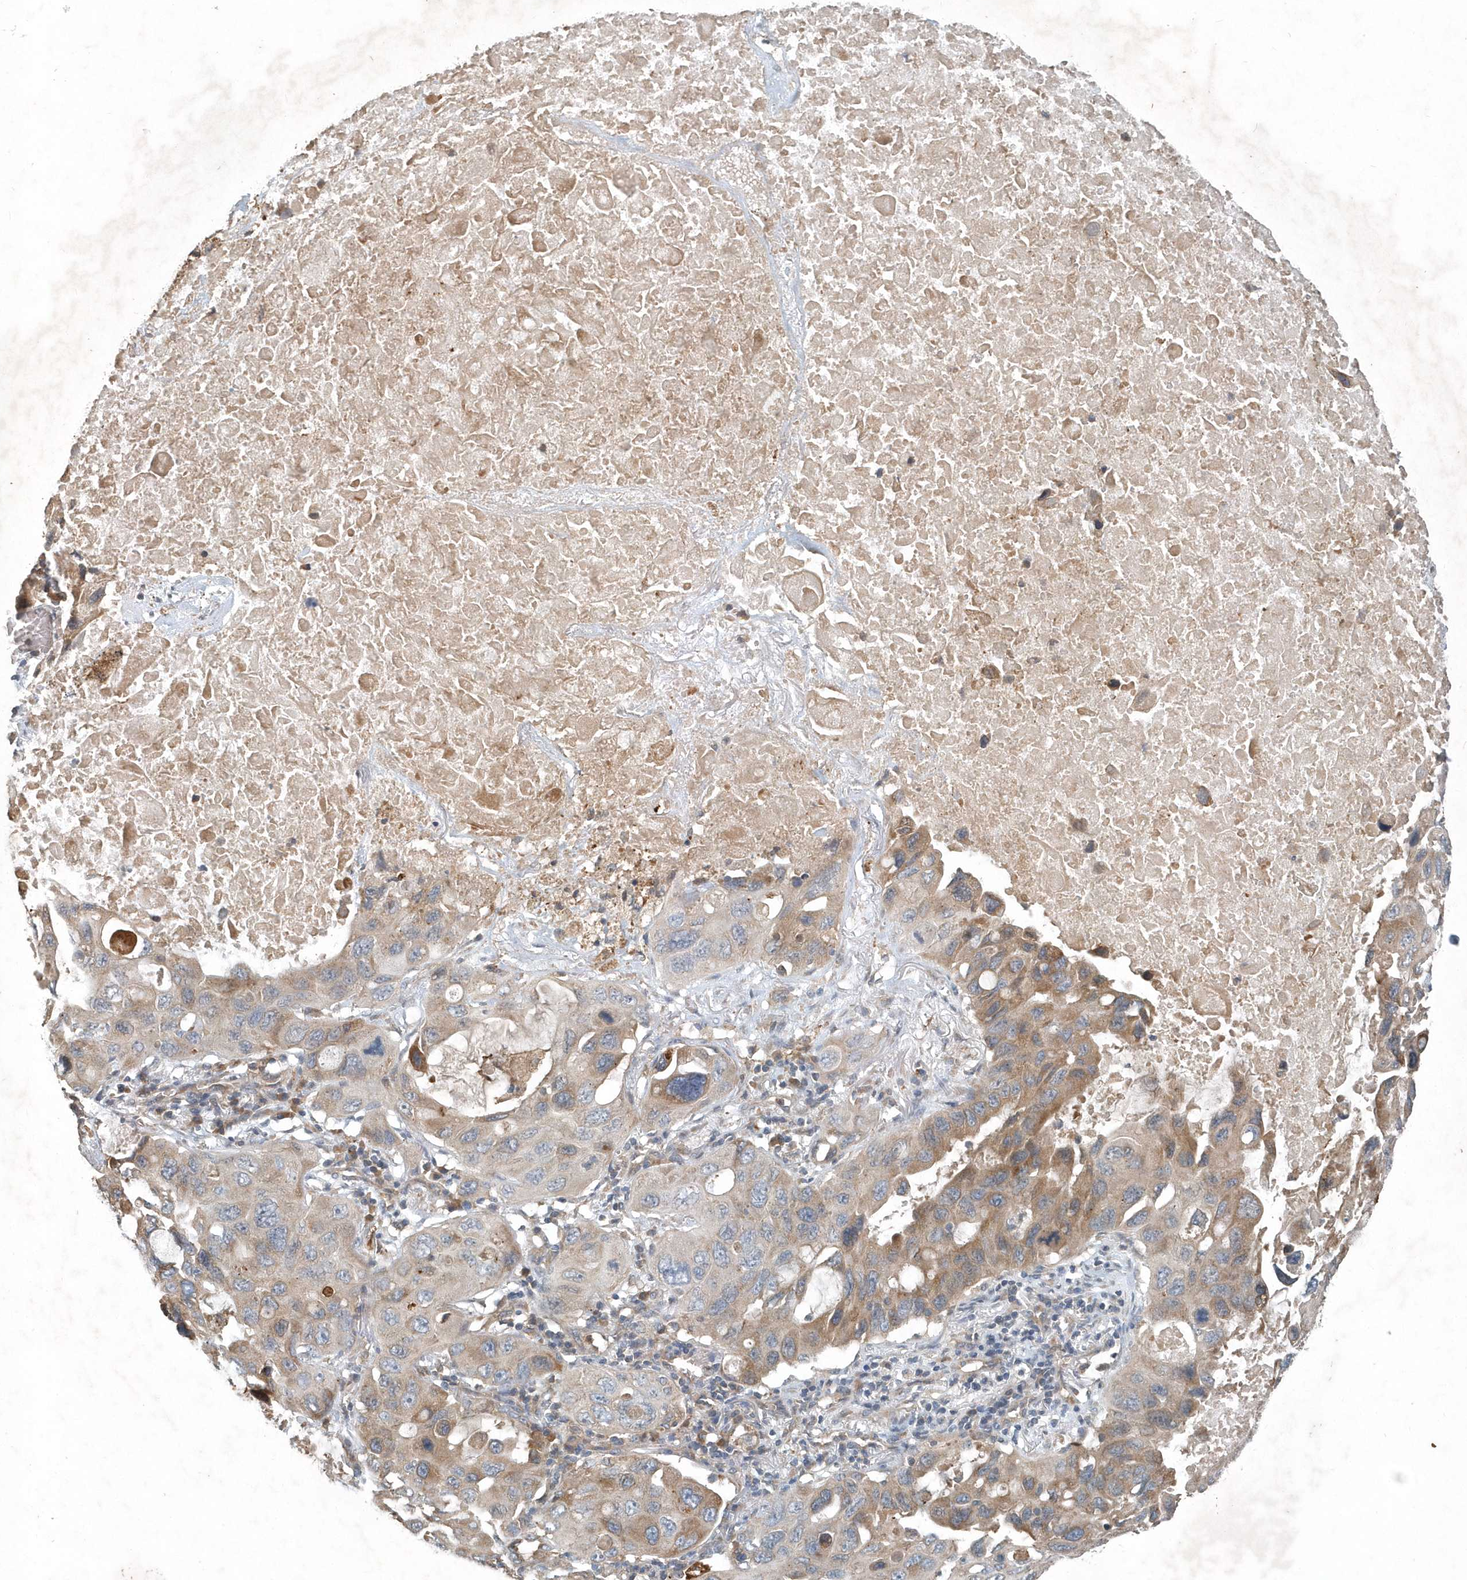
{"staining": {"intensity": "moderate", "quantity": "25%-75%", "location": "cytoplasmic/membranous"}, "tissue": "lung cancer", "cell_type": "Tumor cells", "image_type": "cancer", "snomed": [{"axis": "morphology", "description": "Squamous cell carcinoma, NOS"}, {"axis": "topography", "description": "Lung"}], "caption": "Brown immunohistochemical staining in human lung cancer (squamous cell carcinoma) reveals moderate cytoplasmic/membranous staining in approximately 25%-75% of tumor cells.", "gene": "SCFD2", "patient": {"sex": "female", "age": 73}}